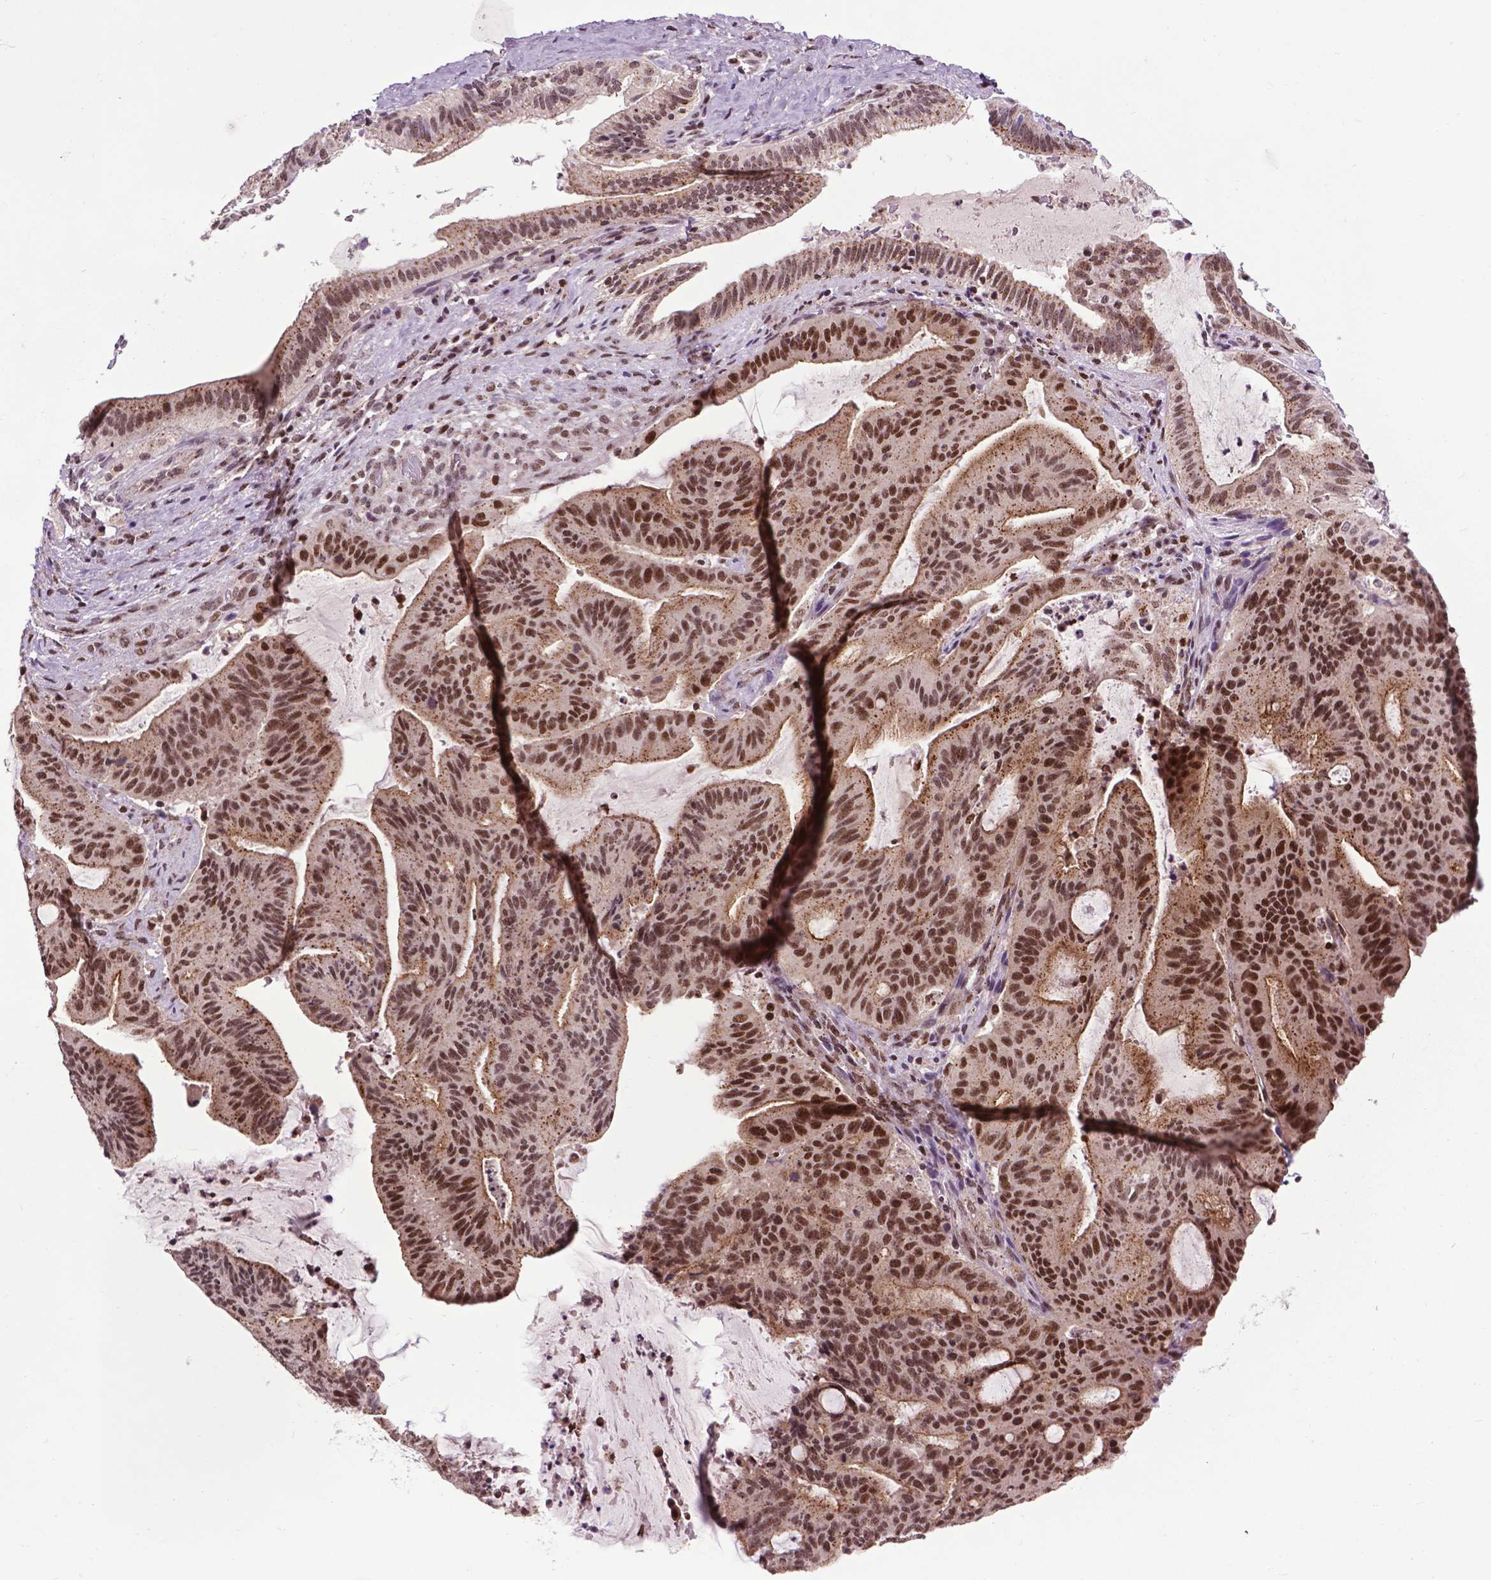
{"staining": {"intensity": "moderate", "quantity": ">75%", "location": "cytoplasmic/membranous,nuclear"}, "tissue": "liver cancer", "cell_type": "Tumor cells", "image_type": "cancer", "snomed": [{"axis": "morphology", "description": "Cholangiocarcinoma"}, {"axis": "topography", "description": "Liver"}], "caption": "Liver cancer (cholangiocarcinoma) stained with a protein marker displays moderate staining in tumor cells.", "gene": "EAF1", "patient": {"sex": "female", "age": 73}}